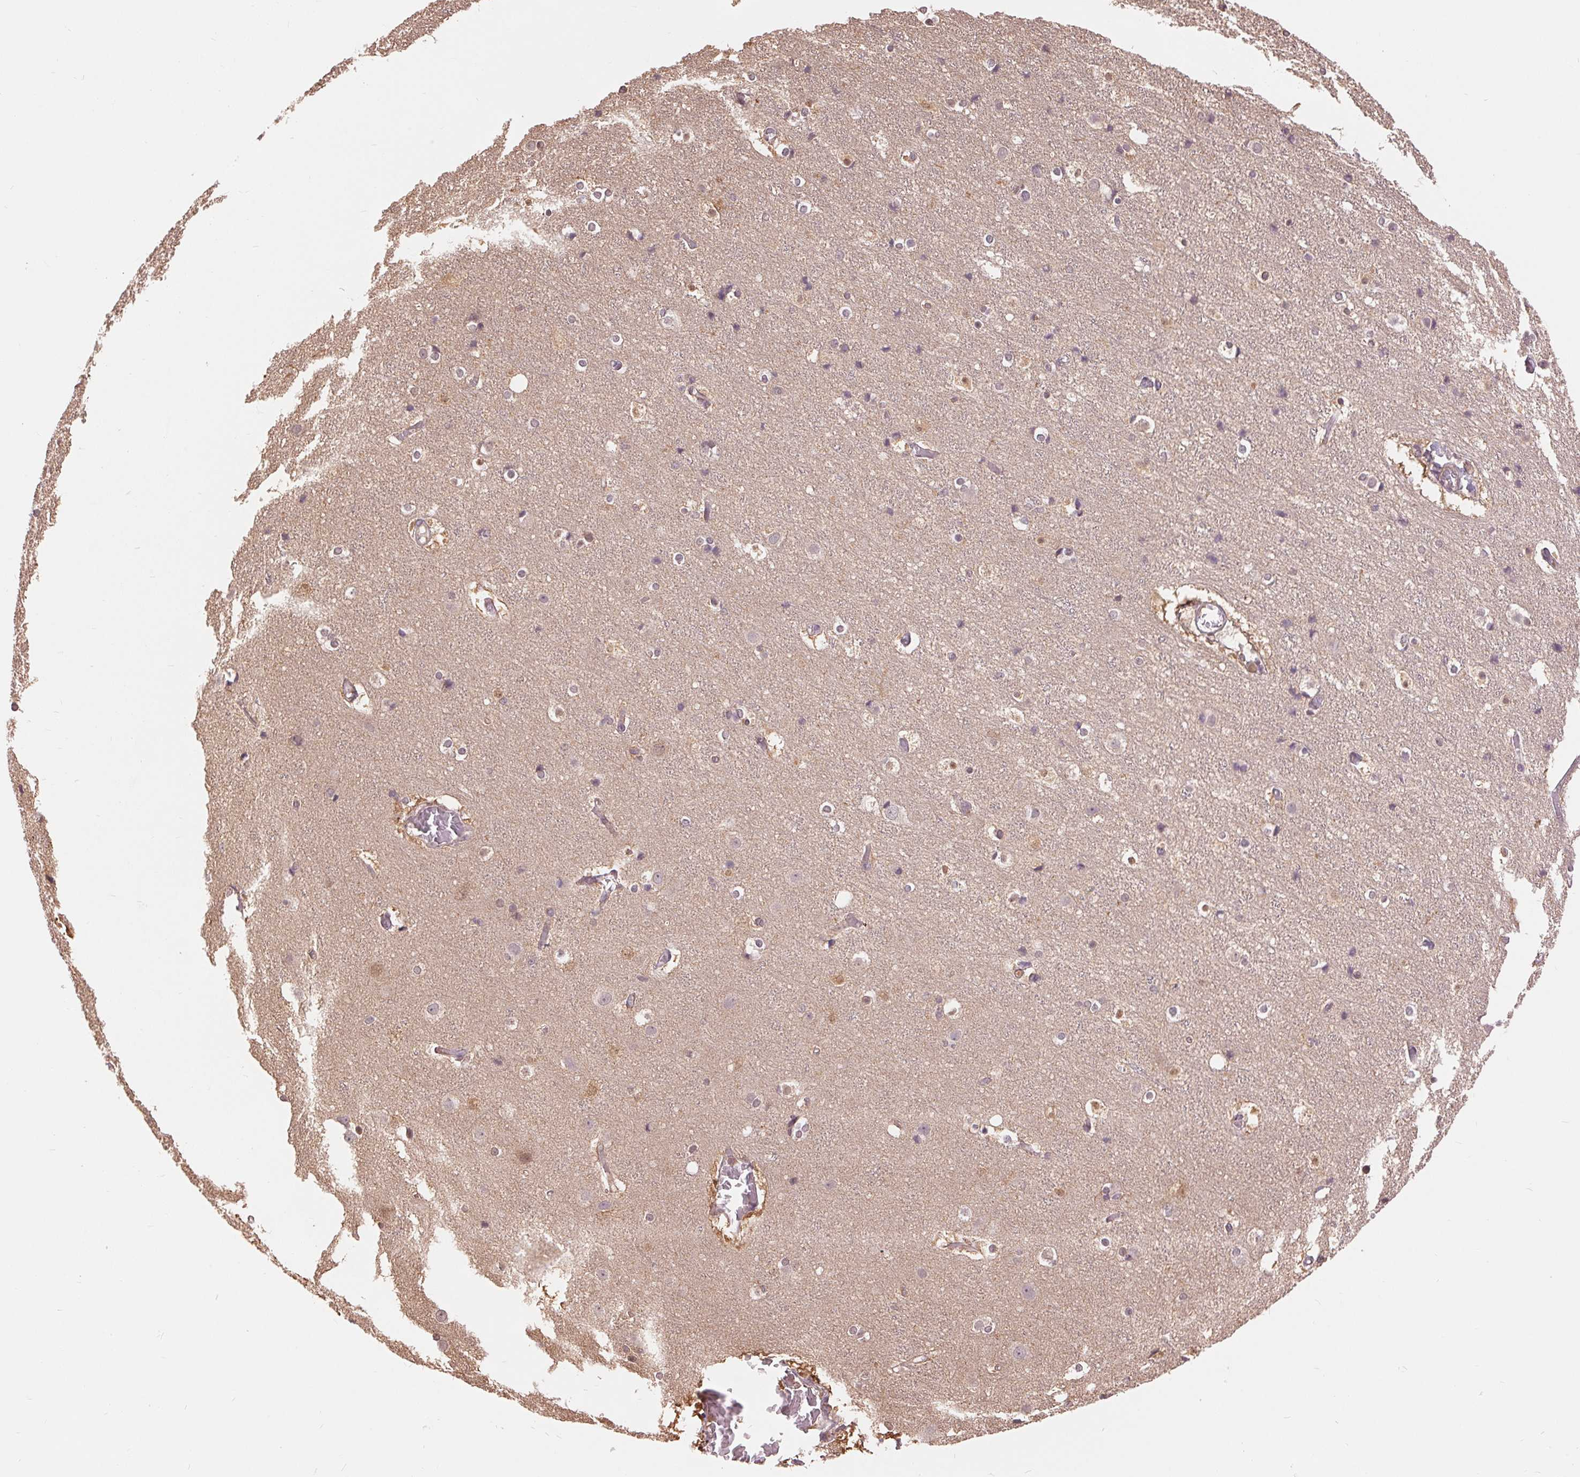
{"staining": {"intensity": "negative", "quantity": "none", "location": "none"}, "tissue": "cerebral cortex", "cell_type": "Endothelial cells", "image_type": "normal", "snomed": [{"axis": "morphology", "description": "Normal tissue, NOS"}, {"axis": "topography", "description": "Cerebral cortex"}], "caption": "The histopathology image exhibits no staining of endothelial cells in benign cerebral cortex.", "gene": "TMEM273", "patient": {"sex": "female", "age": 52}}